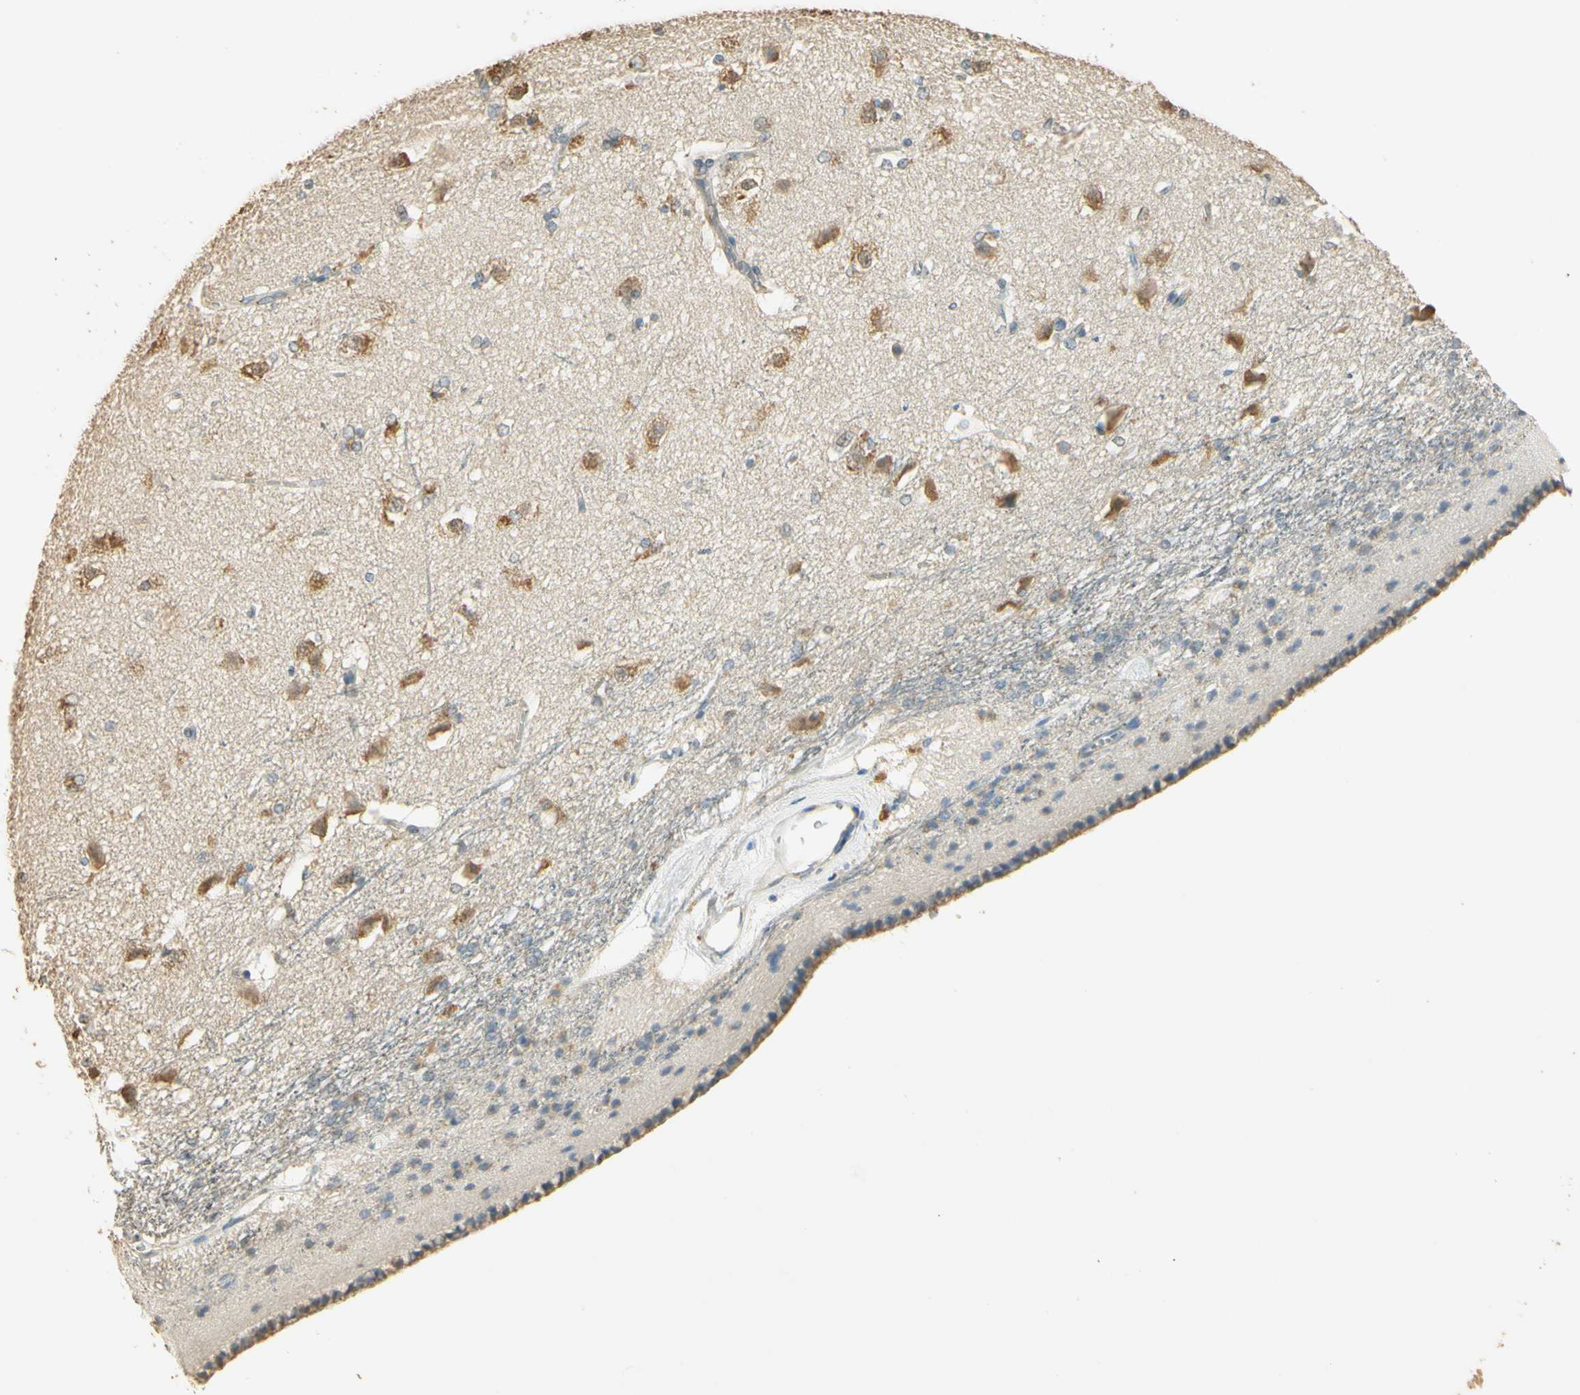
{"staining": {"intensity": "negative", "quantity": "none", "location": "none"}, "tissue": "caudate", "cell_type": "Glial cells", "image_type": "normal", "snomed": [{"axis": "morphology", "description": "Normal tissue, NOS"}, {"axis": "topography", "description": "Lateral ventricle wall"}], "caption": "Glial cells are negative for brown protein staining in benign caudate. (Brightfield microscopy of DAB (3,3'-diaminobenzidine) immunohistochemistry at high magnification).", "gene": "UXS1", "patient": {"sex": "female", "age": 19}}